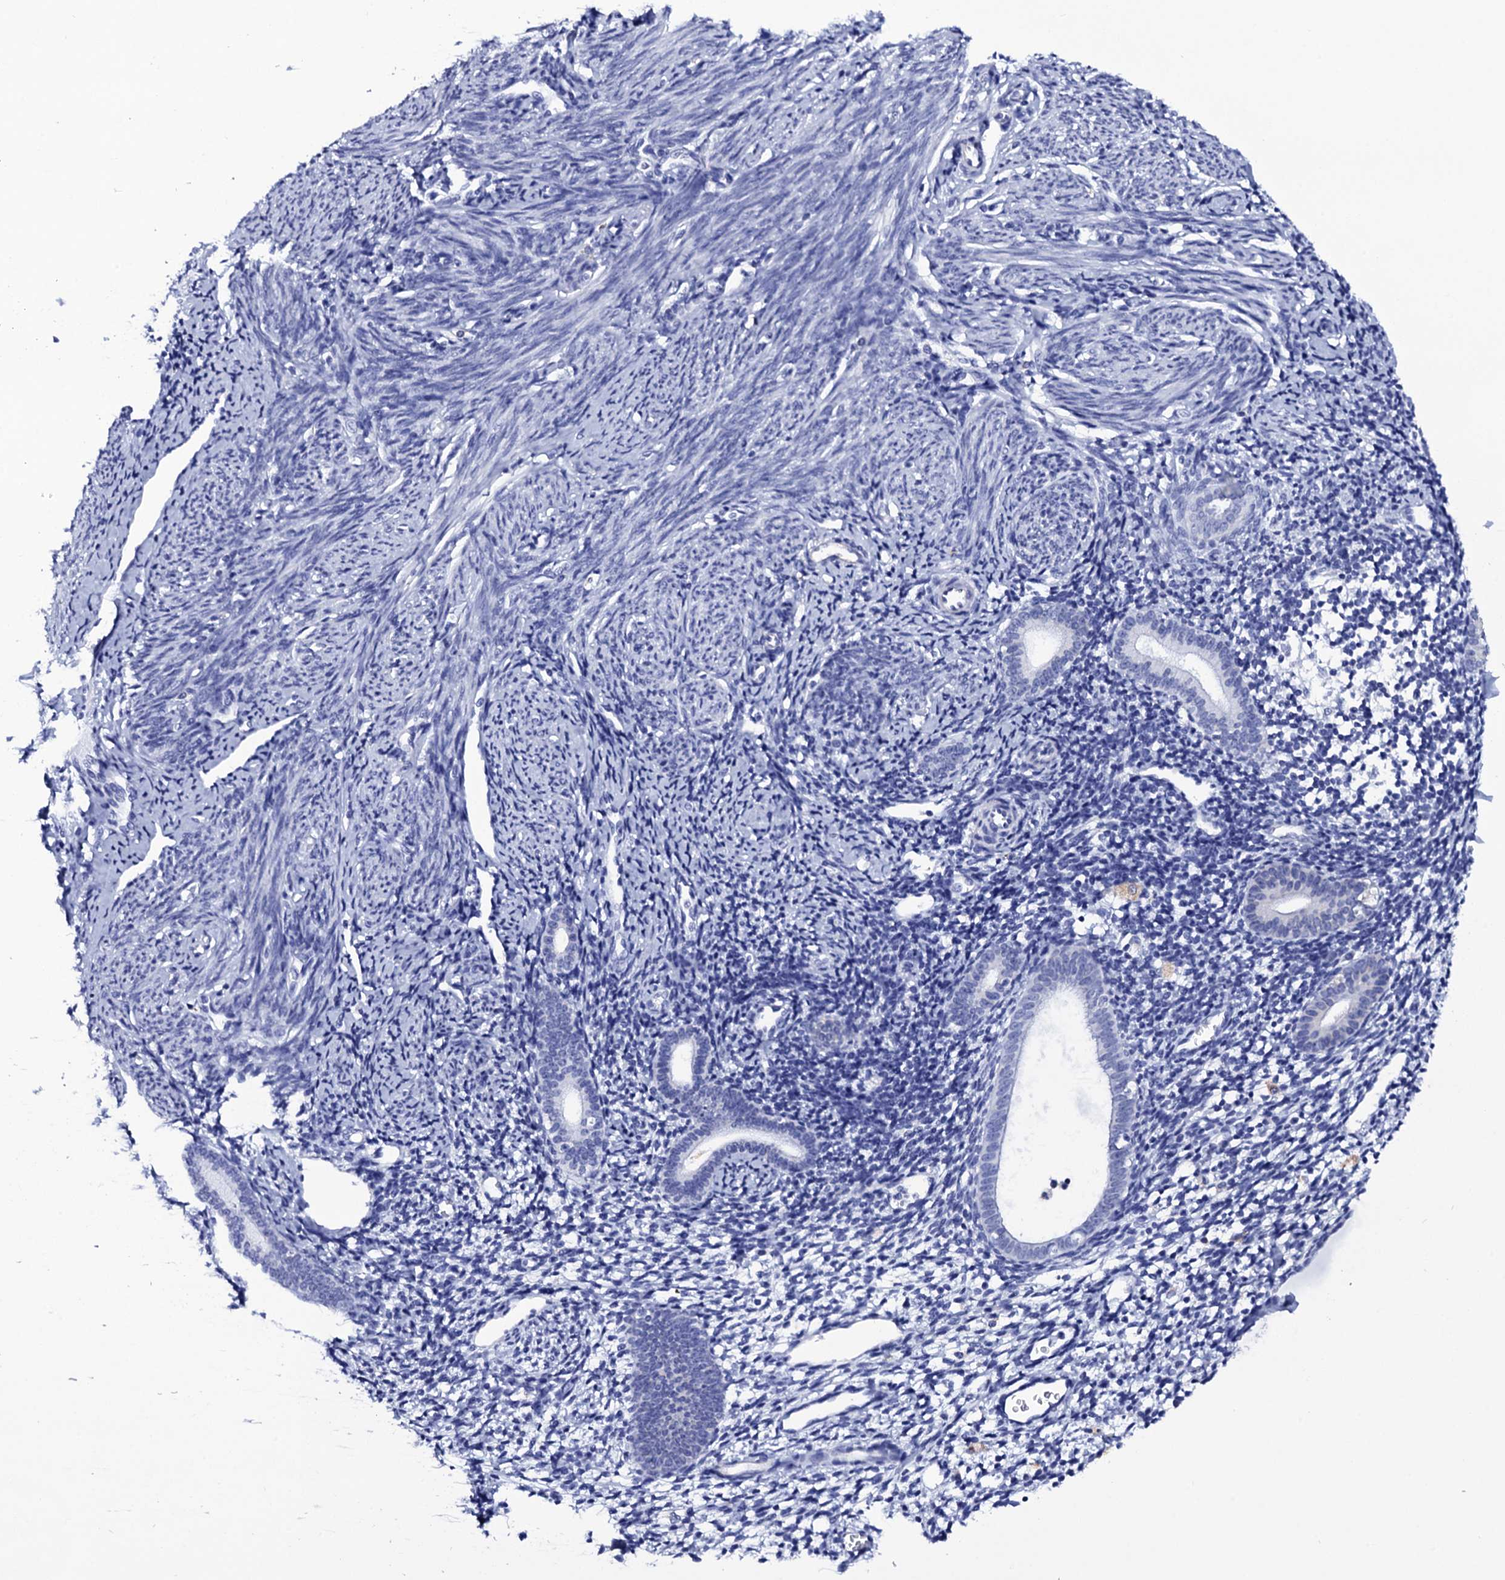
{"staining": {"intensity": "negative", "quantity": "none", "location": "none"}, "tissue": "endometrium", "cell_type": "Cells in endometrial stroma", "image_type": "normal", "snomed": [{"axis": "morphology", "description": "Normal tissue, NOS"}, {"axis": "topography", "description": "Endometrium"}], "caption": "The micrograph demonstrates no staining of cells in endometrial stroma in benign endometrium. (Stains: DAB (3,3'-diaminobenzidine) immunohistochemistry (IHC) with hematoxylin counter stain, Microscopy: brightfield microscopy at high magnification).", "gene": "ITPRID2", "patient": {"sex": "female", "age": 56}}